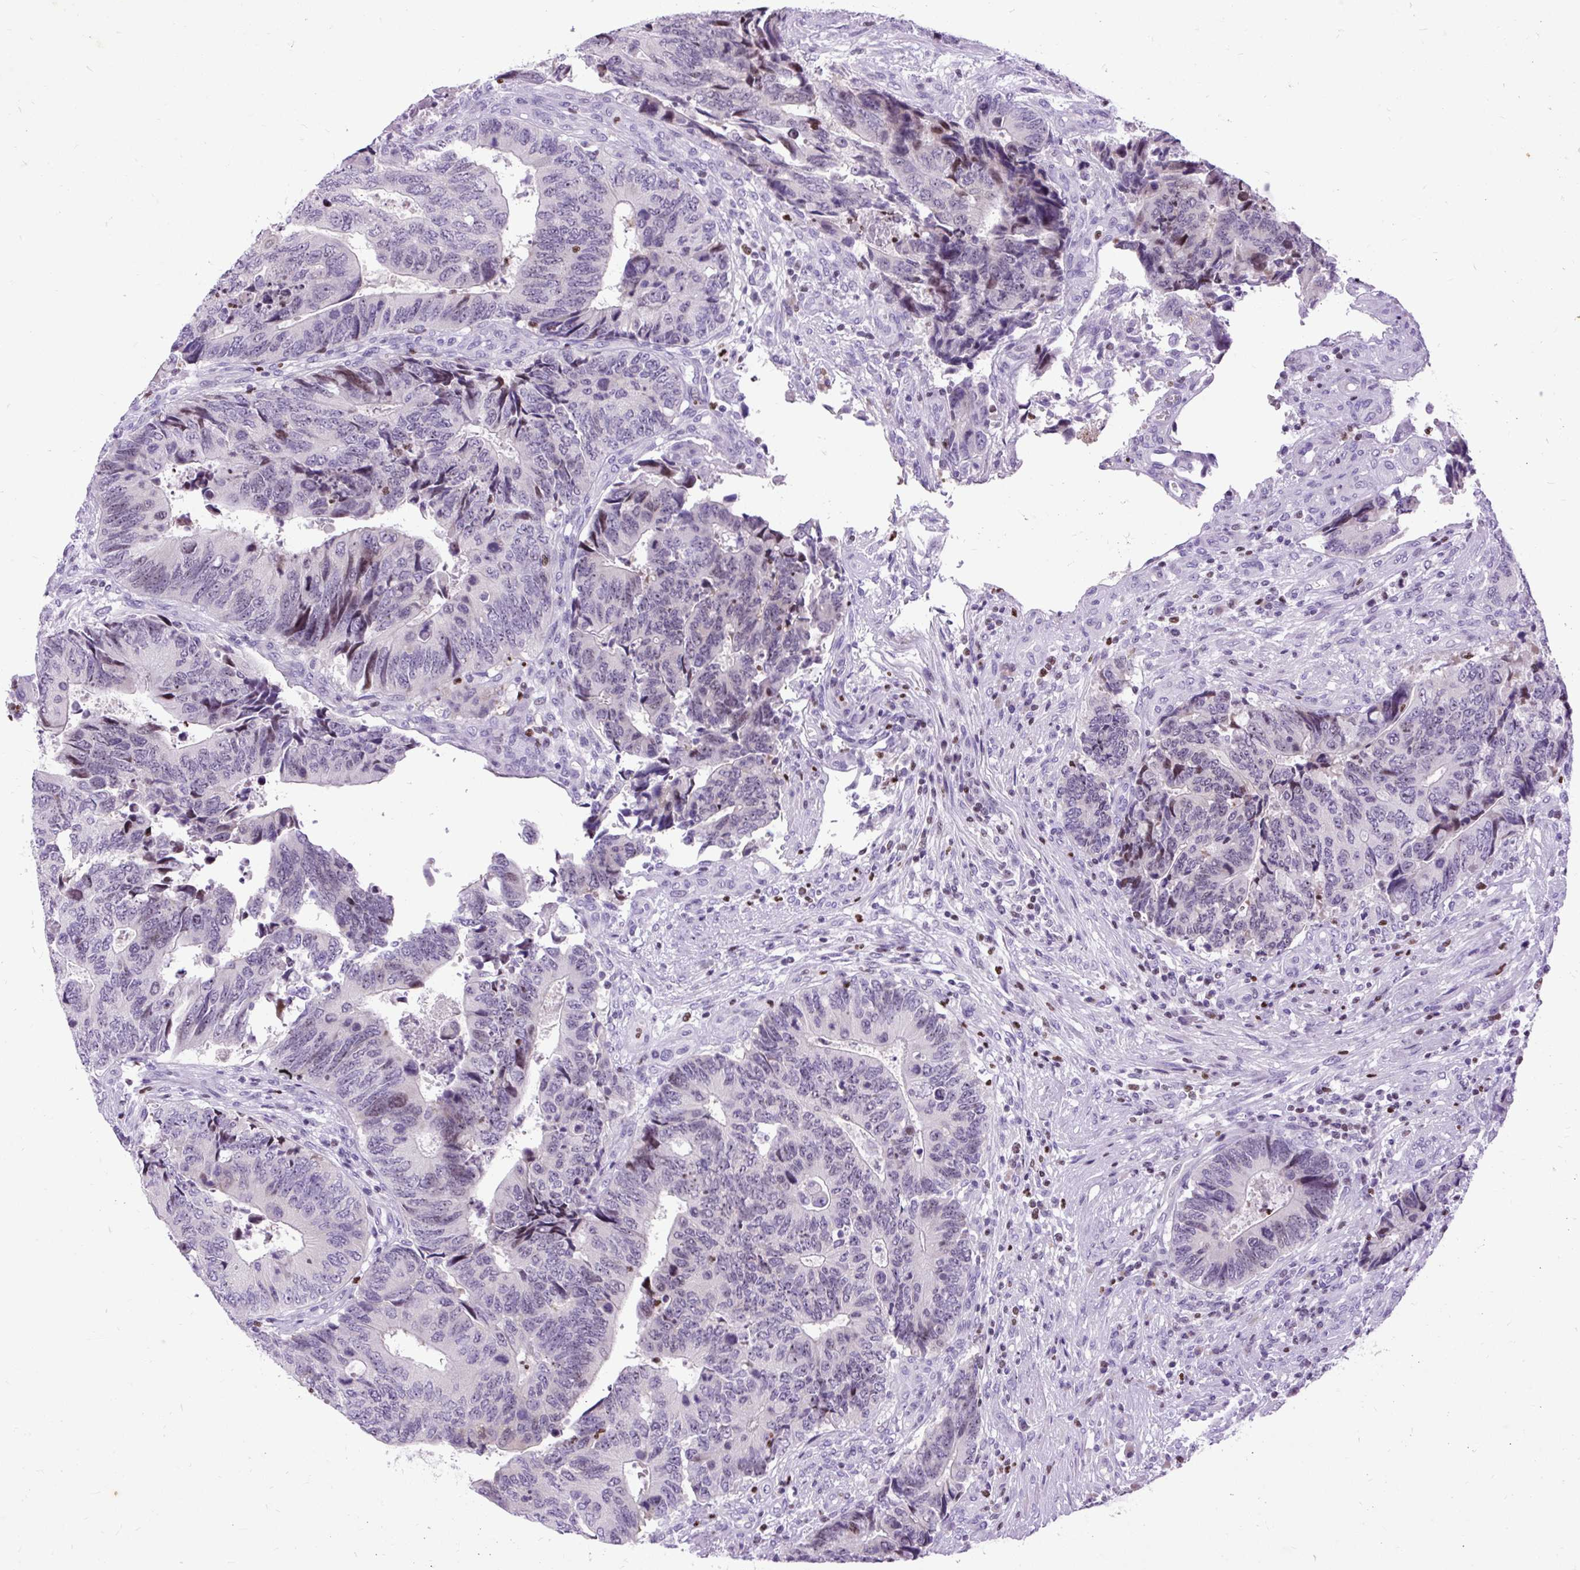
{"staining": {"intensity": "moderate", "quantity": "<25%", "location": "nuclear"}, "tissue": "colorectal cancer", "cell_type": "Tumor cells", "image_type": "cancer", "snomed": [{"axis": "morphology", "description": "Adenocarcinoma, NOS"}, {"axis": "topography", "description": "Colon"}], "caption": "Tumor cells reveal low levels of moderate nuclear positivity in approximately <25% of cells in colorectal cancer. (DAB IHC with brightfield microscopy, high magnification).", "gene": "SPC24", "patient": {"sex": "male", "age": 87}}